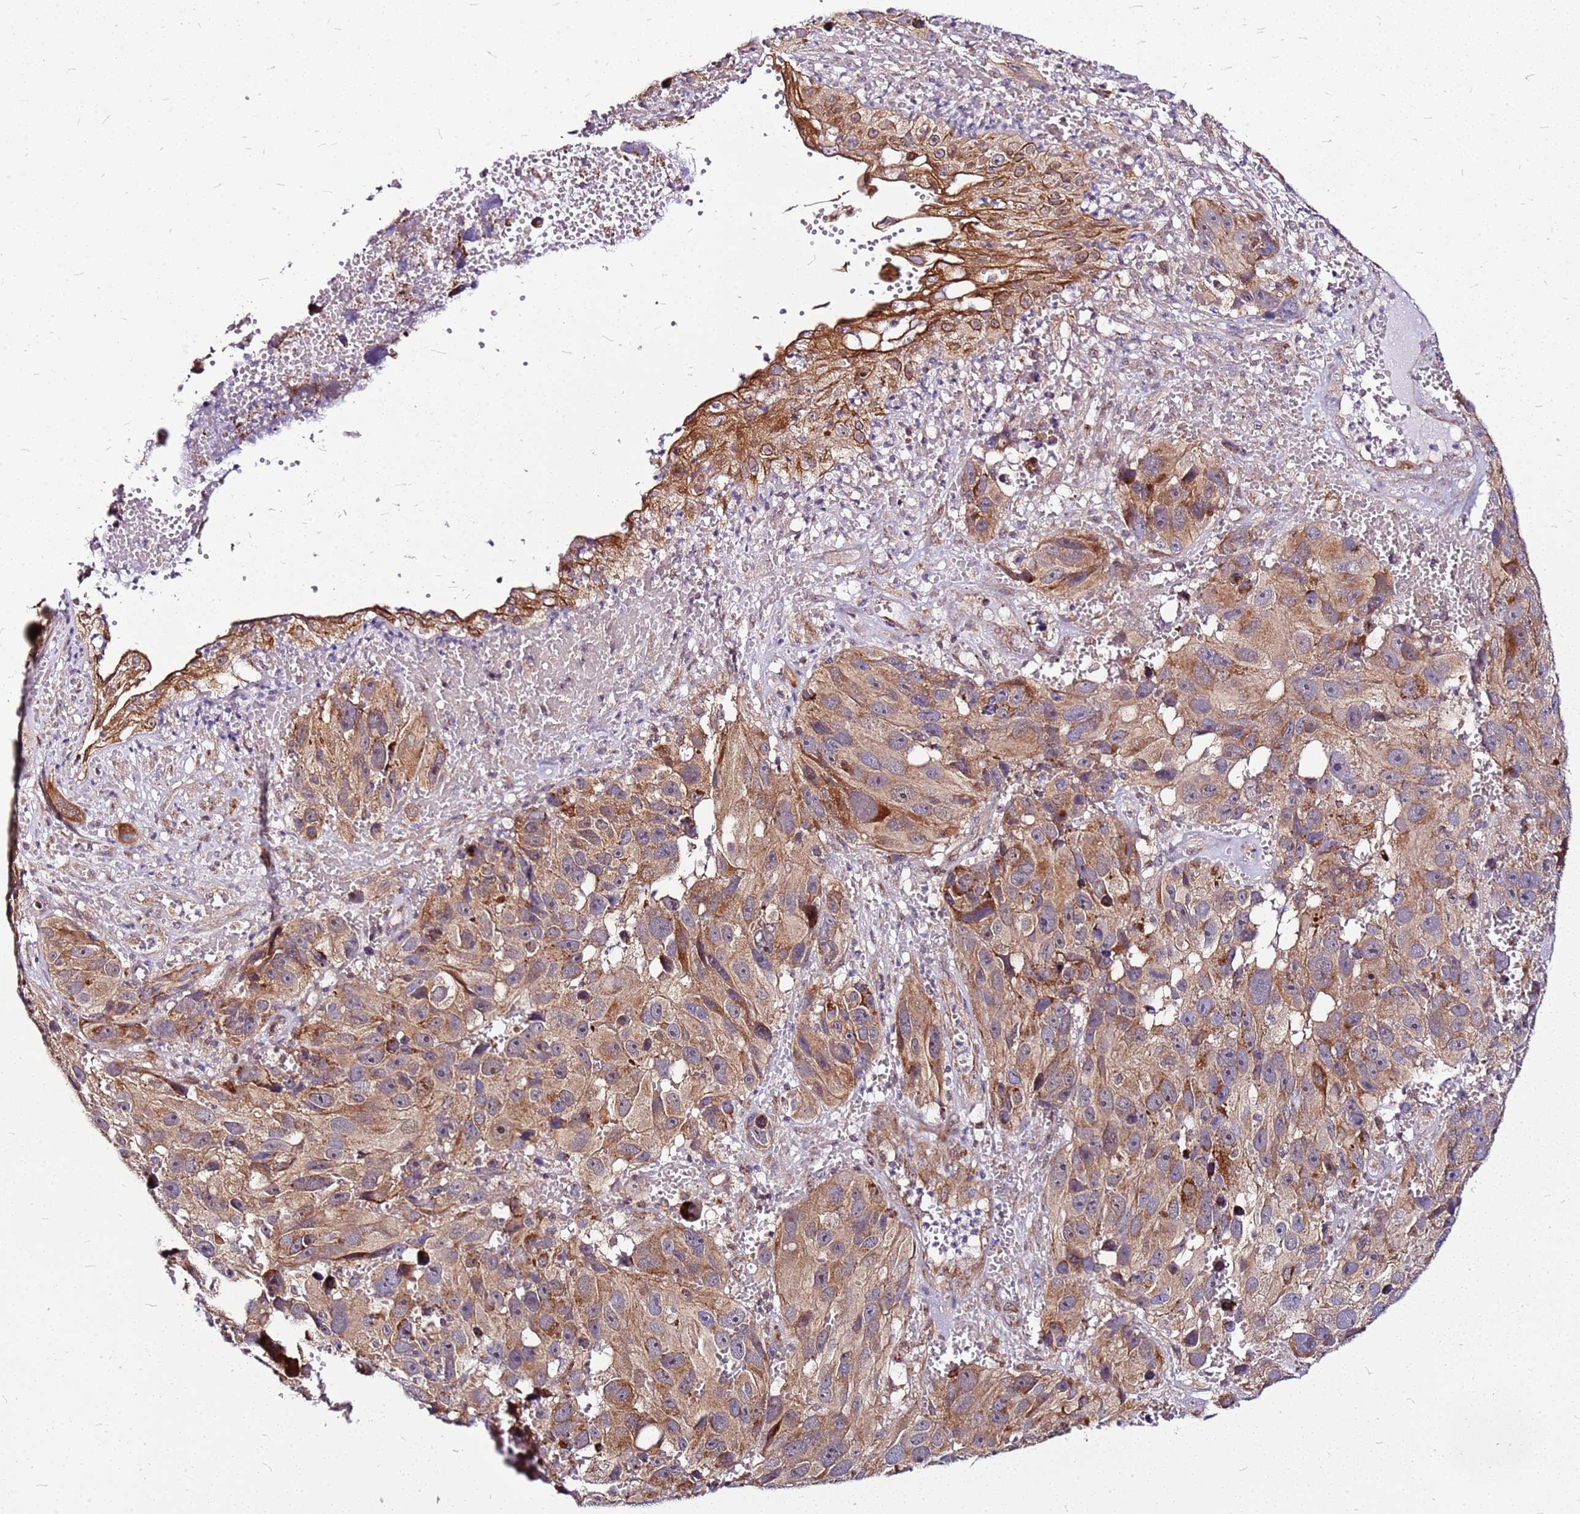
{"staining": {"intensity": "moderate", "quantity": ">75%", "location": "cytoplasmic/membranous"}, "tissue": "melanoma", "cell_type": "Tumor cells", "image_type": "cancer", "snomed": [{"axis": "morphology", "description": "Malignant melanoma, NOS"}, {"axis": "topography", "description": "Skin"}], "caption": "There is medium levels of moderate cytoplasmic/membranous staining in tumor cells of malignant melanoma, as demonstrated by immunohistochemical staining (brown color).", "gene": "OR51T1", "patient": {"sex": "male", "age": 84}}